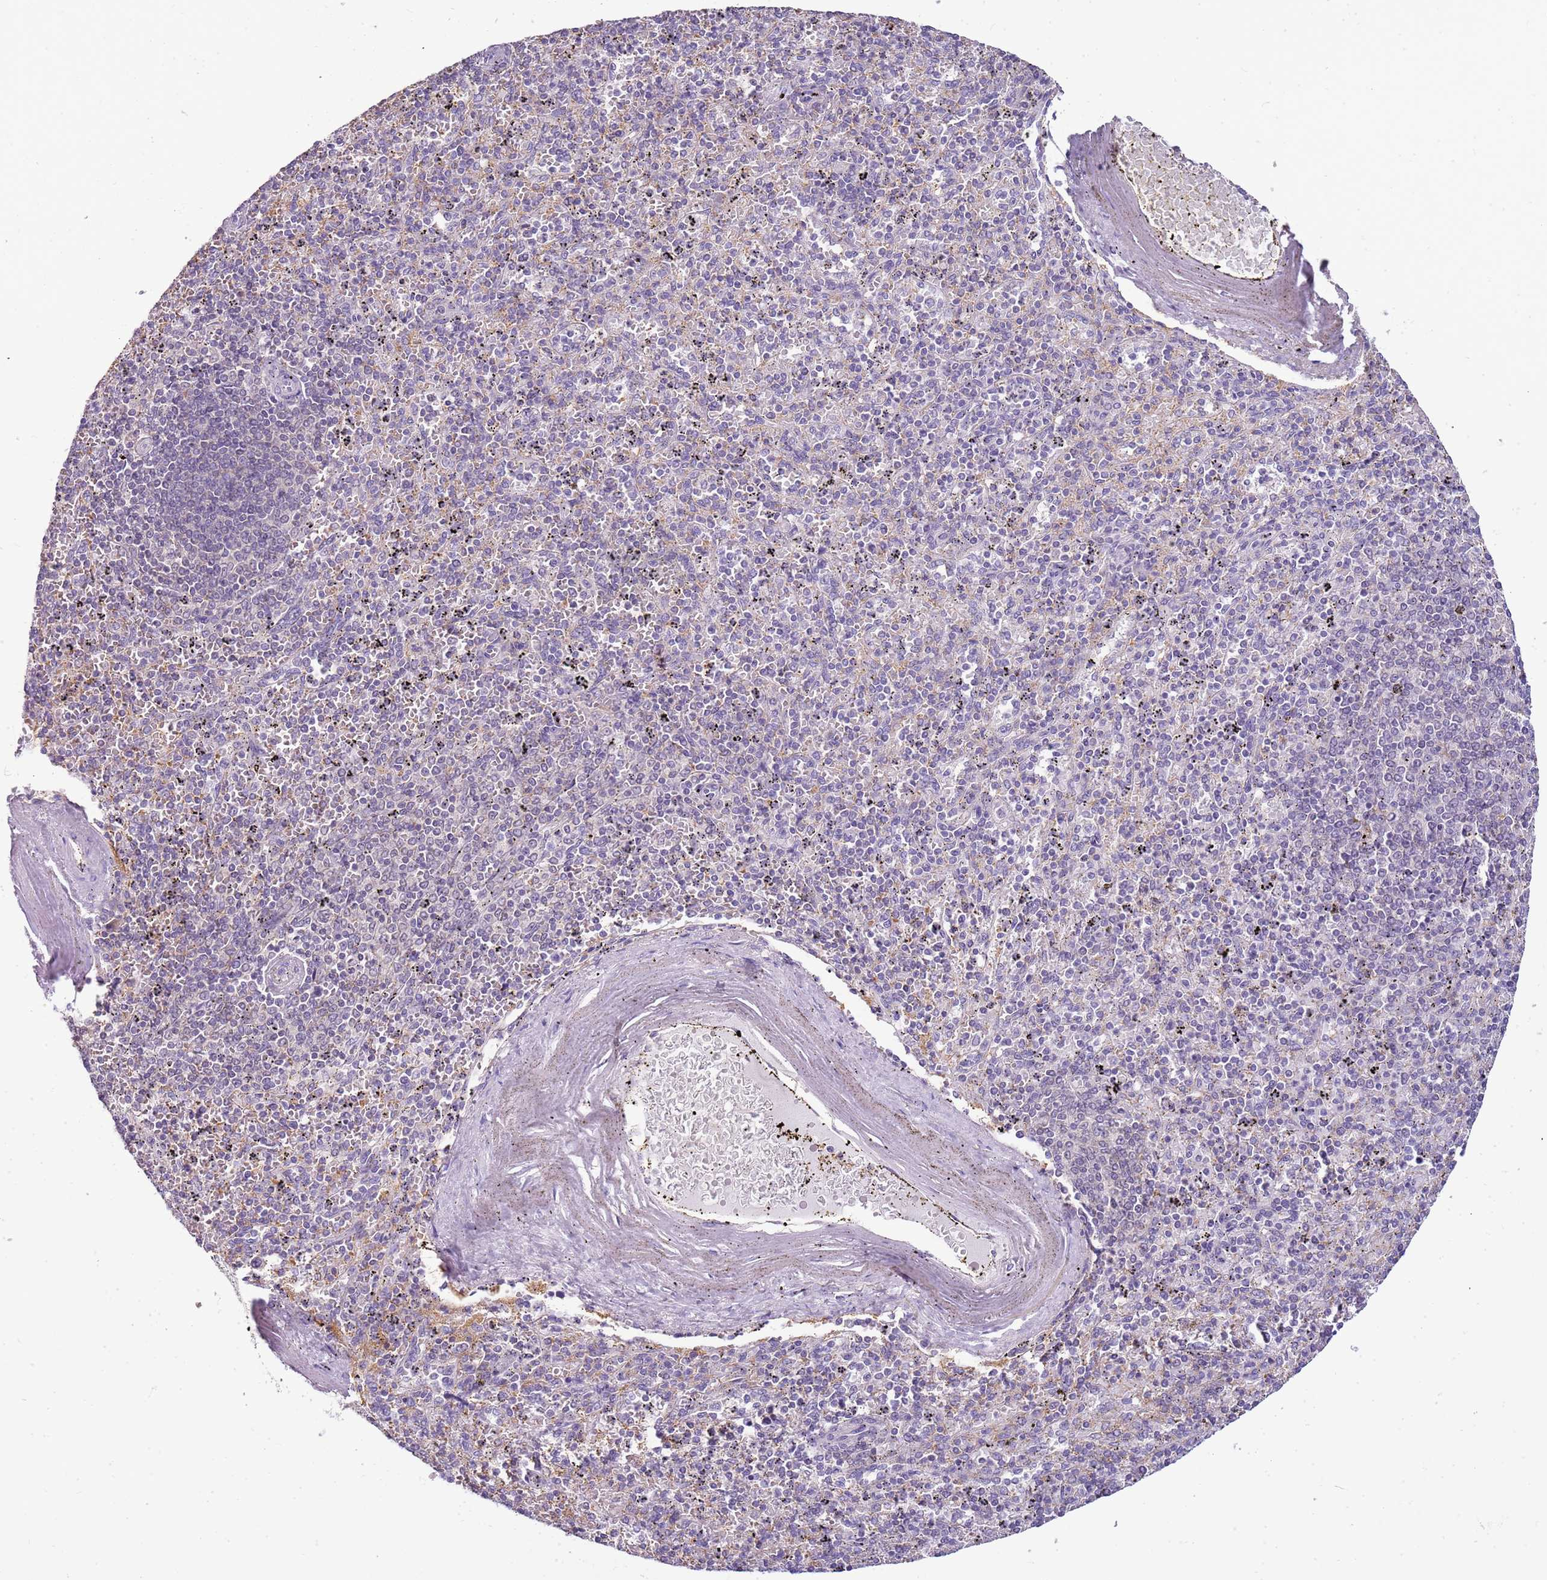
{"staining": {"intensity": "negative", "quantity": "none", "location": "none"}, "tissue": "spleen", "cell_type": "Cells in red pulp", "image_type": "normal", "snomed": [{"axis": "morphology", "description": "Normal tissue, NOS"}, {"axis": "topography", "description": "Spleen"}], "caption": "Immunohistochemistry image of benign spleen: spleen stained with DAB shows no significant protein expression in cells in red pulp.", "gene": "CAPN7", "patient": {"sex": "male", "age": 82}}